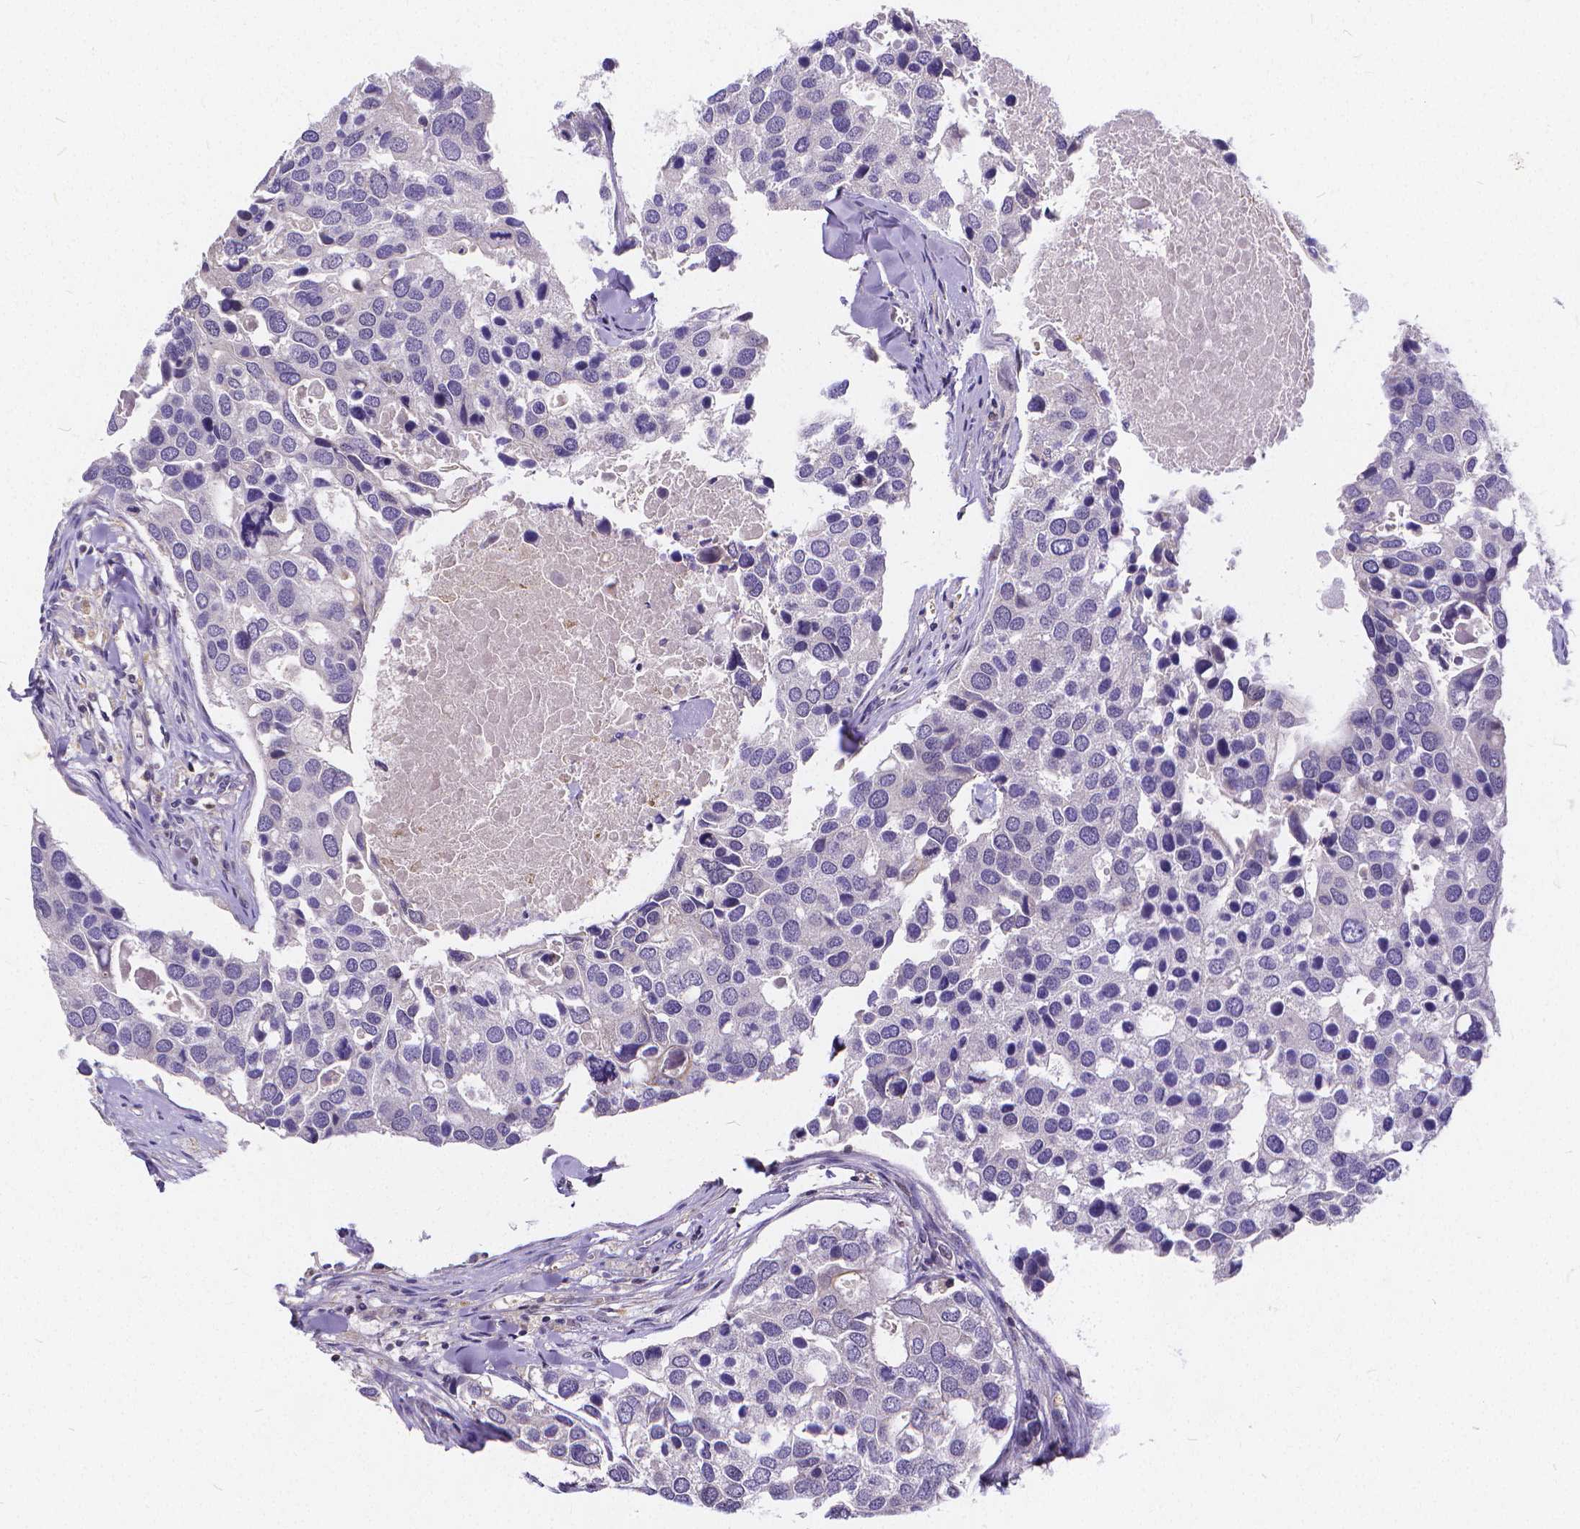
{"staining": {"intensity": "negative", "quantity": "none", "location": "none"}, "tissue": "breast cancer", "cell_type": "Tumor cells", "image_type": "cancer", "snomed": [{"axis": "morphology", "description": "Duct carcinoma"}, {"axis": "topography", "description": "Breast"}], "caption": "Immunohistochemistry (IHC) micrograph of human intraductal carcinoma (breast) stained for a protein (brown), which reveals no staining in tumor cells. (IHC, brightfield microscopy, high magnification).", "gene": "GLRB", "patient": {"sex": "female", "age": 83}}